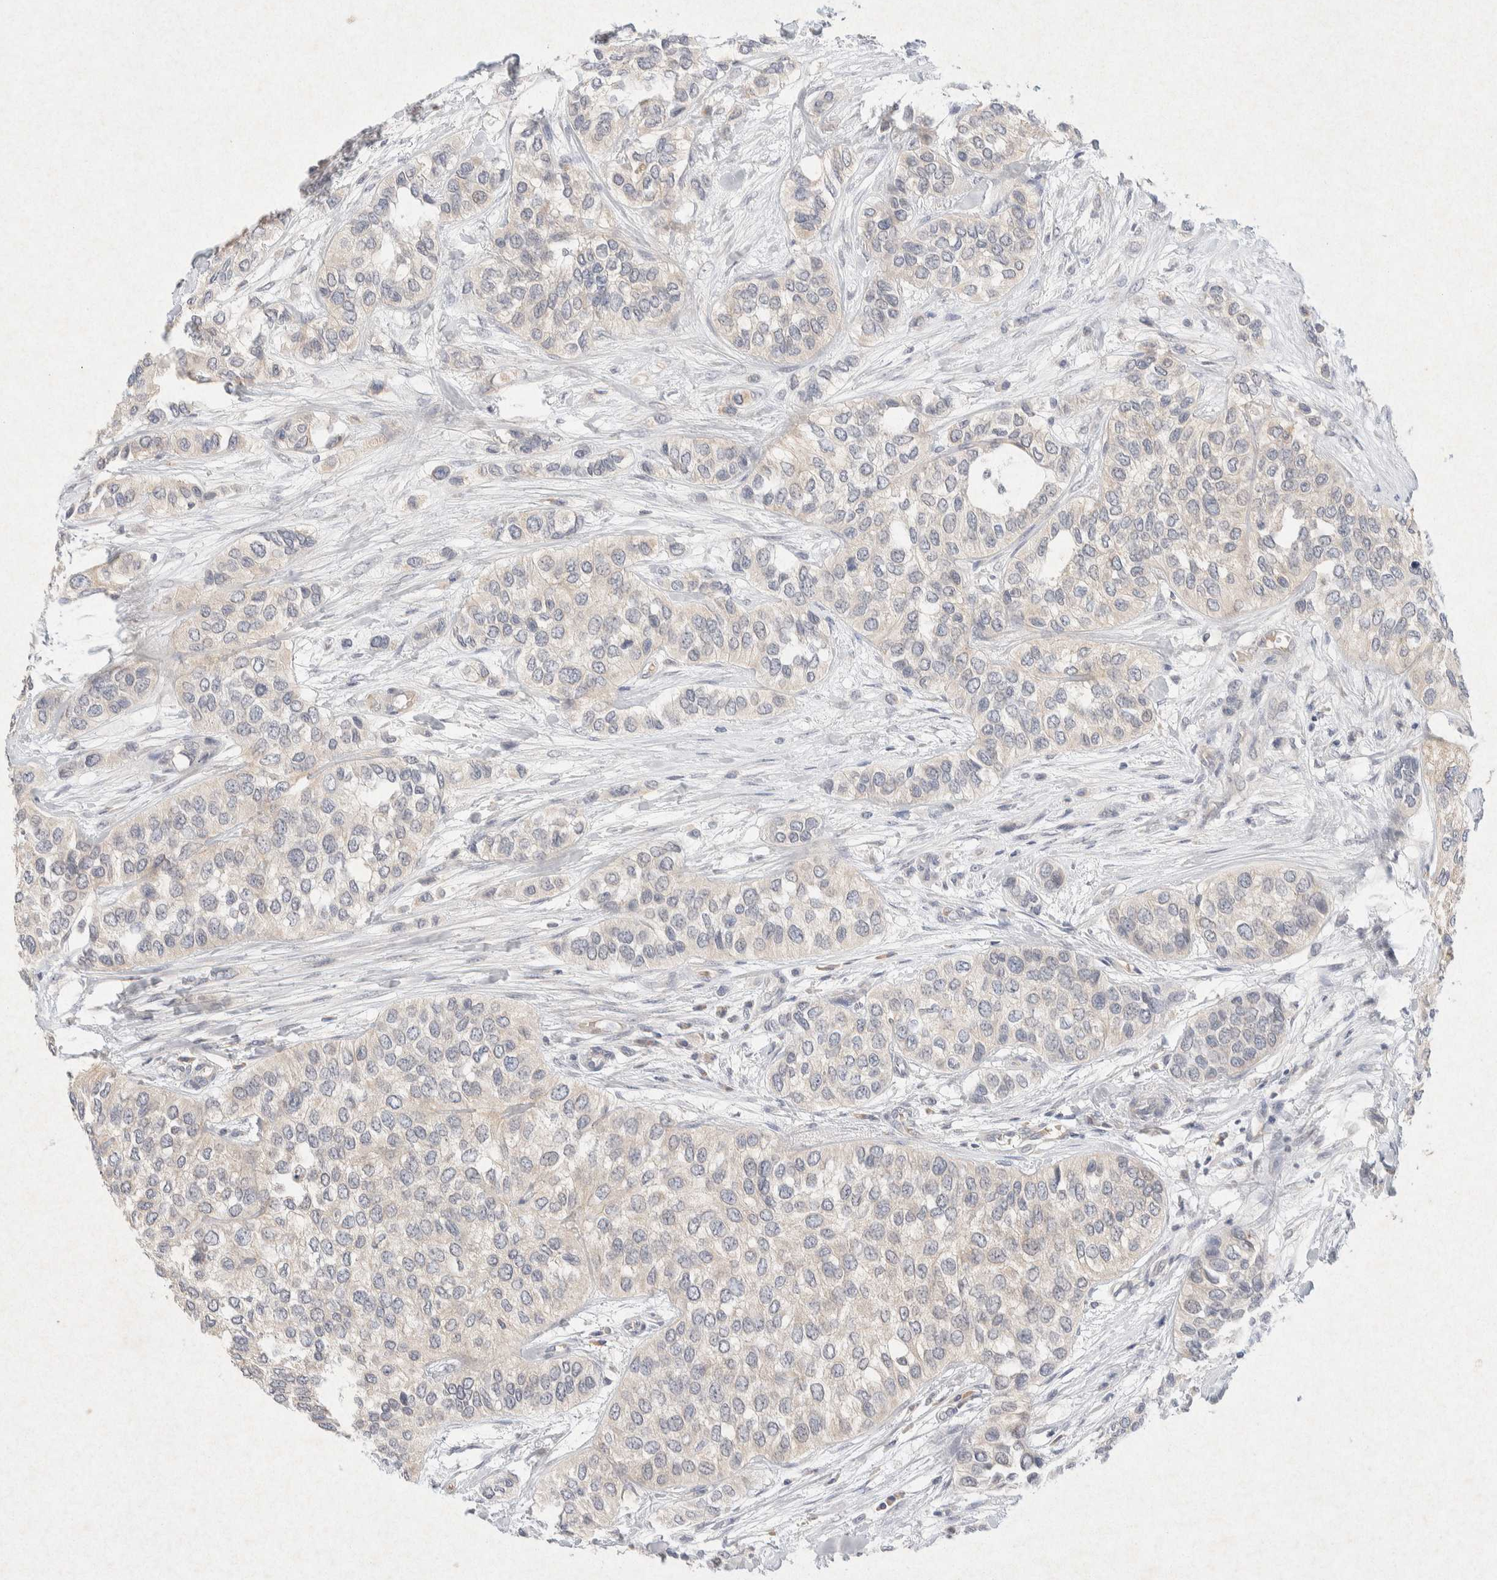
{"staining": {"intensity": "negative", "quantity": "none", "location": "none"}, "tissue": "urothelial cancer", "cell_type": "Tumor cells", "image_type": "cancer", "snomed": [{"axis": "morphology", "description": "Urothelial carcinoma, High grade"}, {"axis": "topography", "description": "Urinary bladder"}], "caption": "Immunohistochemical staining of urothelial carcinoma (high-grade) reveals no significant expression in tumor cells.", "gene": "GNAI1", "patient": {"sex": "female", "age": 56}}